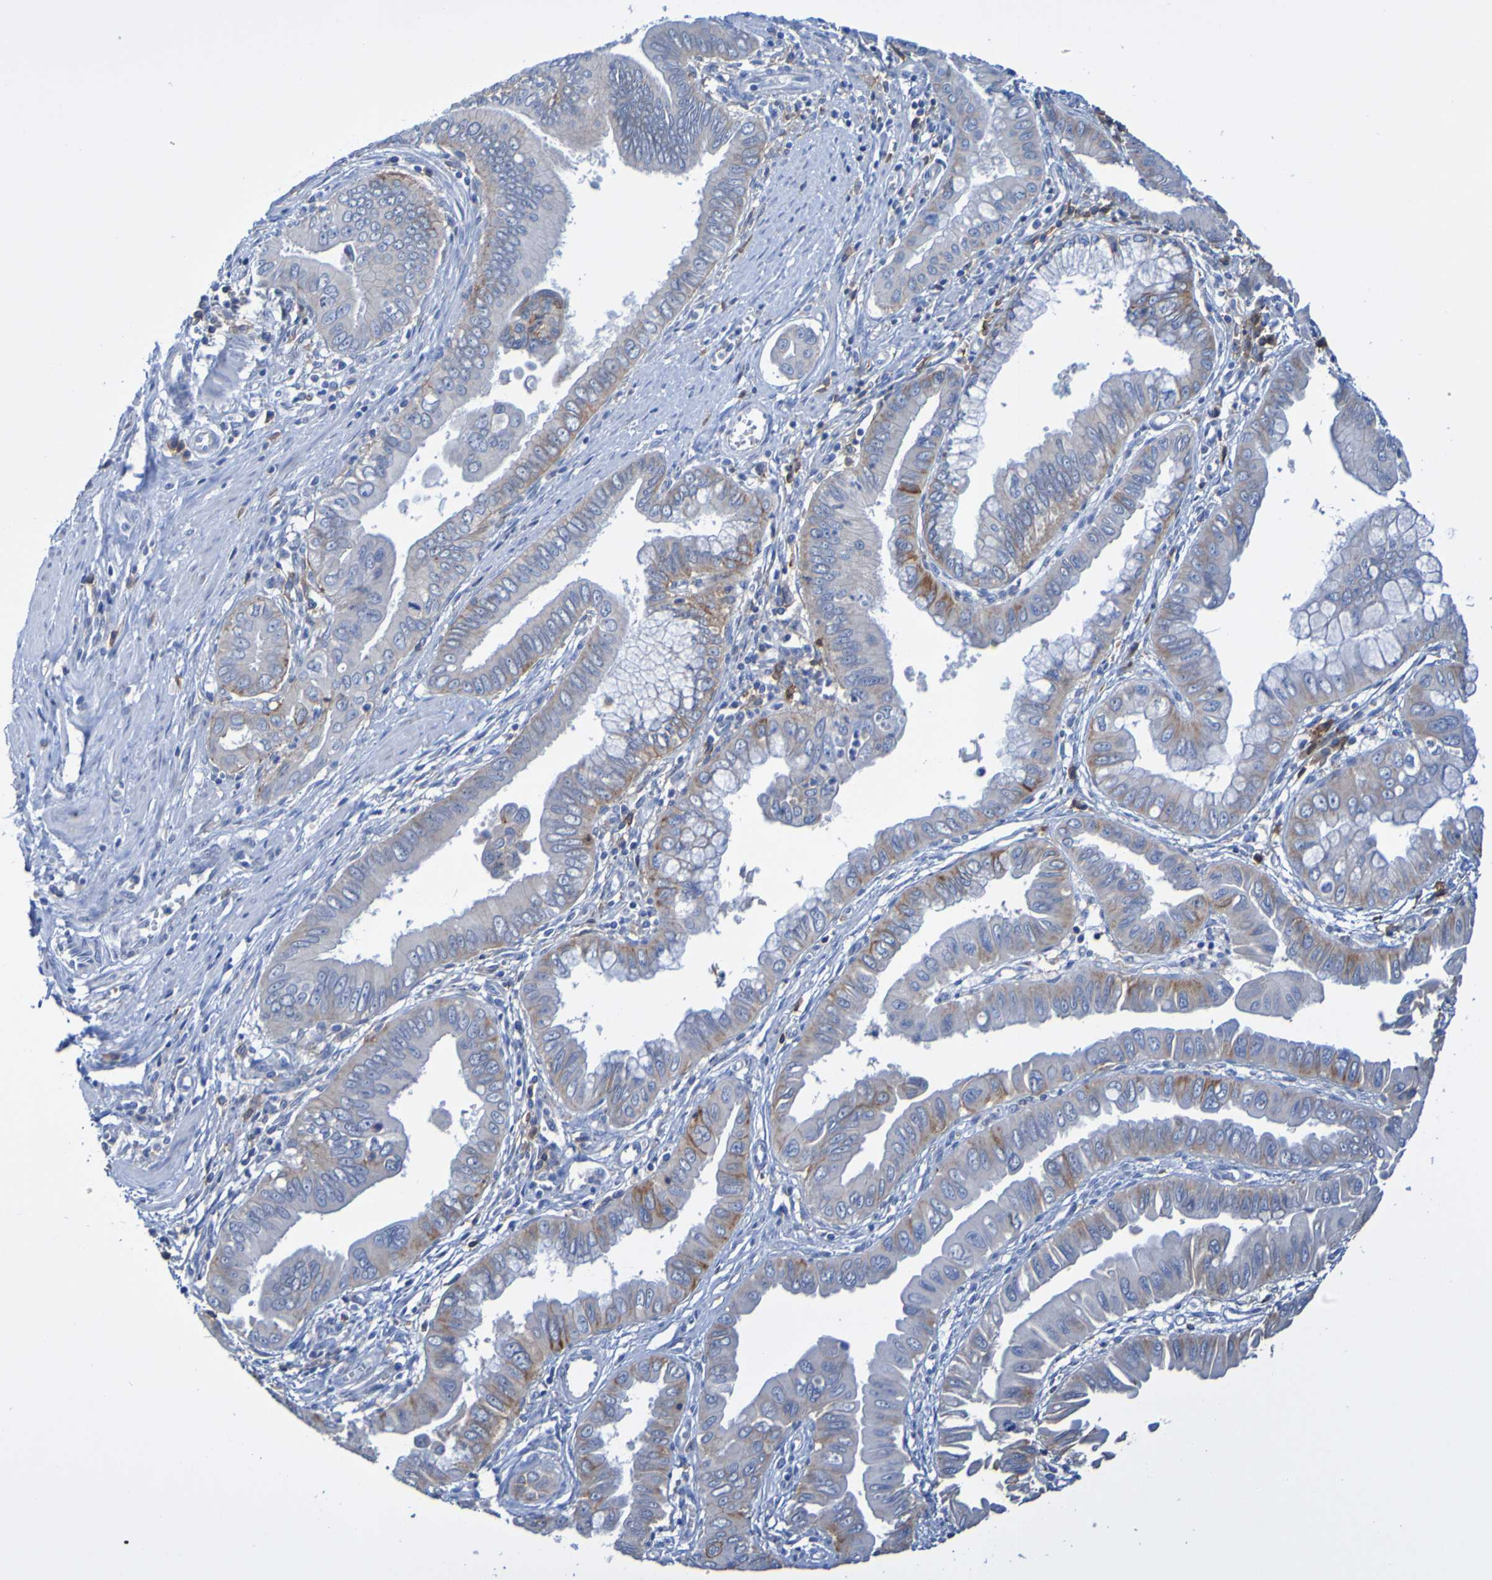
{"staining": {"intensity": "moderate", "quantity": "25%-75%", "location": "cytoplasmic/membranous"}, "tissue": "pancreatic cancer", "cell_type": "Tumor cells", "image_type": "cancer", "snomed": [{"axis": "morphology", "description": "Normal tissue, NOS"}, {"axis": "topography", "description": "Lymph node"}], "caption": "Pancreatic cancer stained with a brown dye shows moderate cytoplasmic/membranous positive expression in about 25%-75% of tumor cells.", "gene": "SLC3A2", "patient": {"sex": "male", "age": 50}}